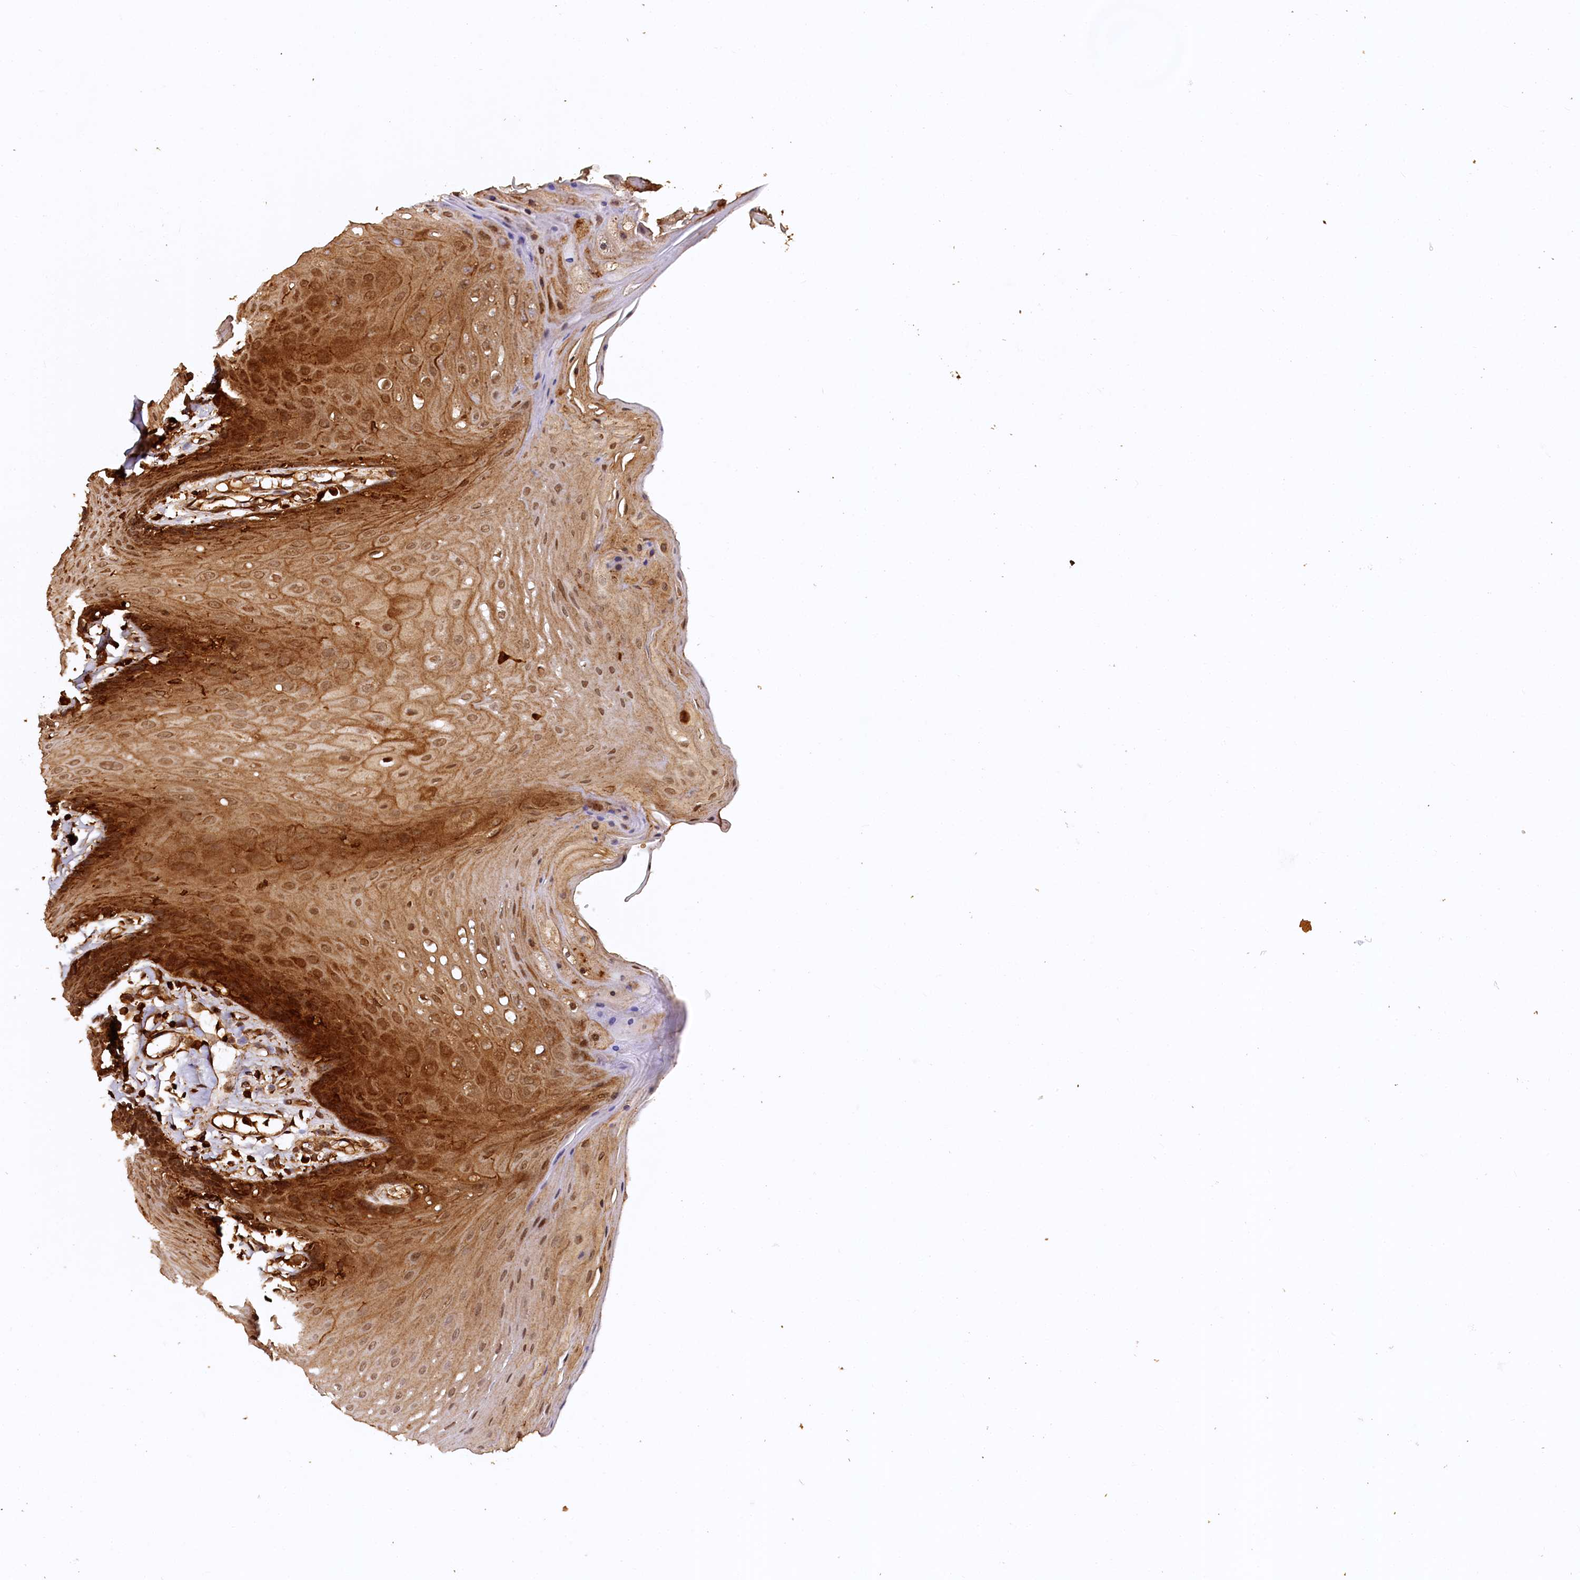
{"staining": {"intensity": "strong", "quantity": "25%-75%", "location": "cytoplasmic/membranous,nuclear"}, "tissue": "oral mucosa", "cell_type": "Squamous epithelial cells", "image_type": "normal", "snomed": [{"axis": "morphology", "description": "Normal tissue, NOS"}, {"axis": "morphology", "description": "Squamous cell carcinoma, NOS"}, {"axis": "topography", "description": "Skeletal muscle"}, {"axis": "topography", "description": "Oral tissue"}, {"axis": "topography", "description": "Salivary gland"}, {"axis": "topography", "description": "Head-Neck"}], "caption": "This micrograph exhibits immunohistochemistry staining of unremarkable oral mucosa, with high strong cytoplasmic/membranous,nuclear expression in about 25%-75% of squamous epithelial cells.", "gene": "STUB1", "patient": {"sex": "male", "age": 54}}